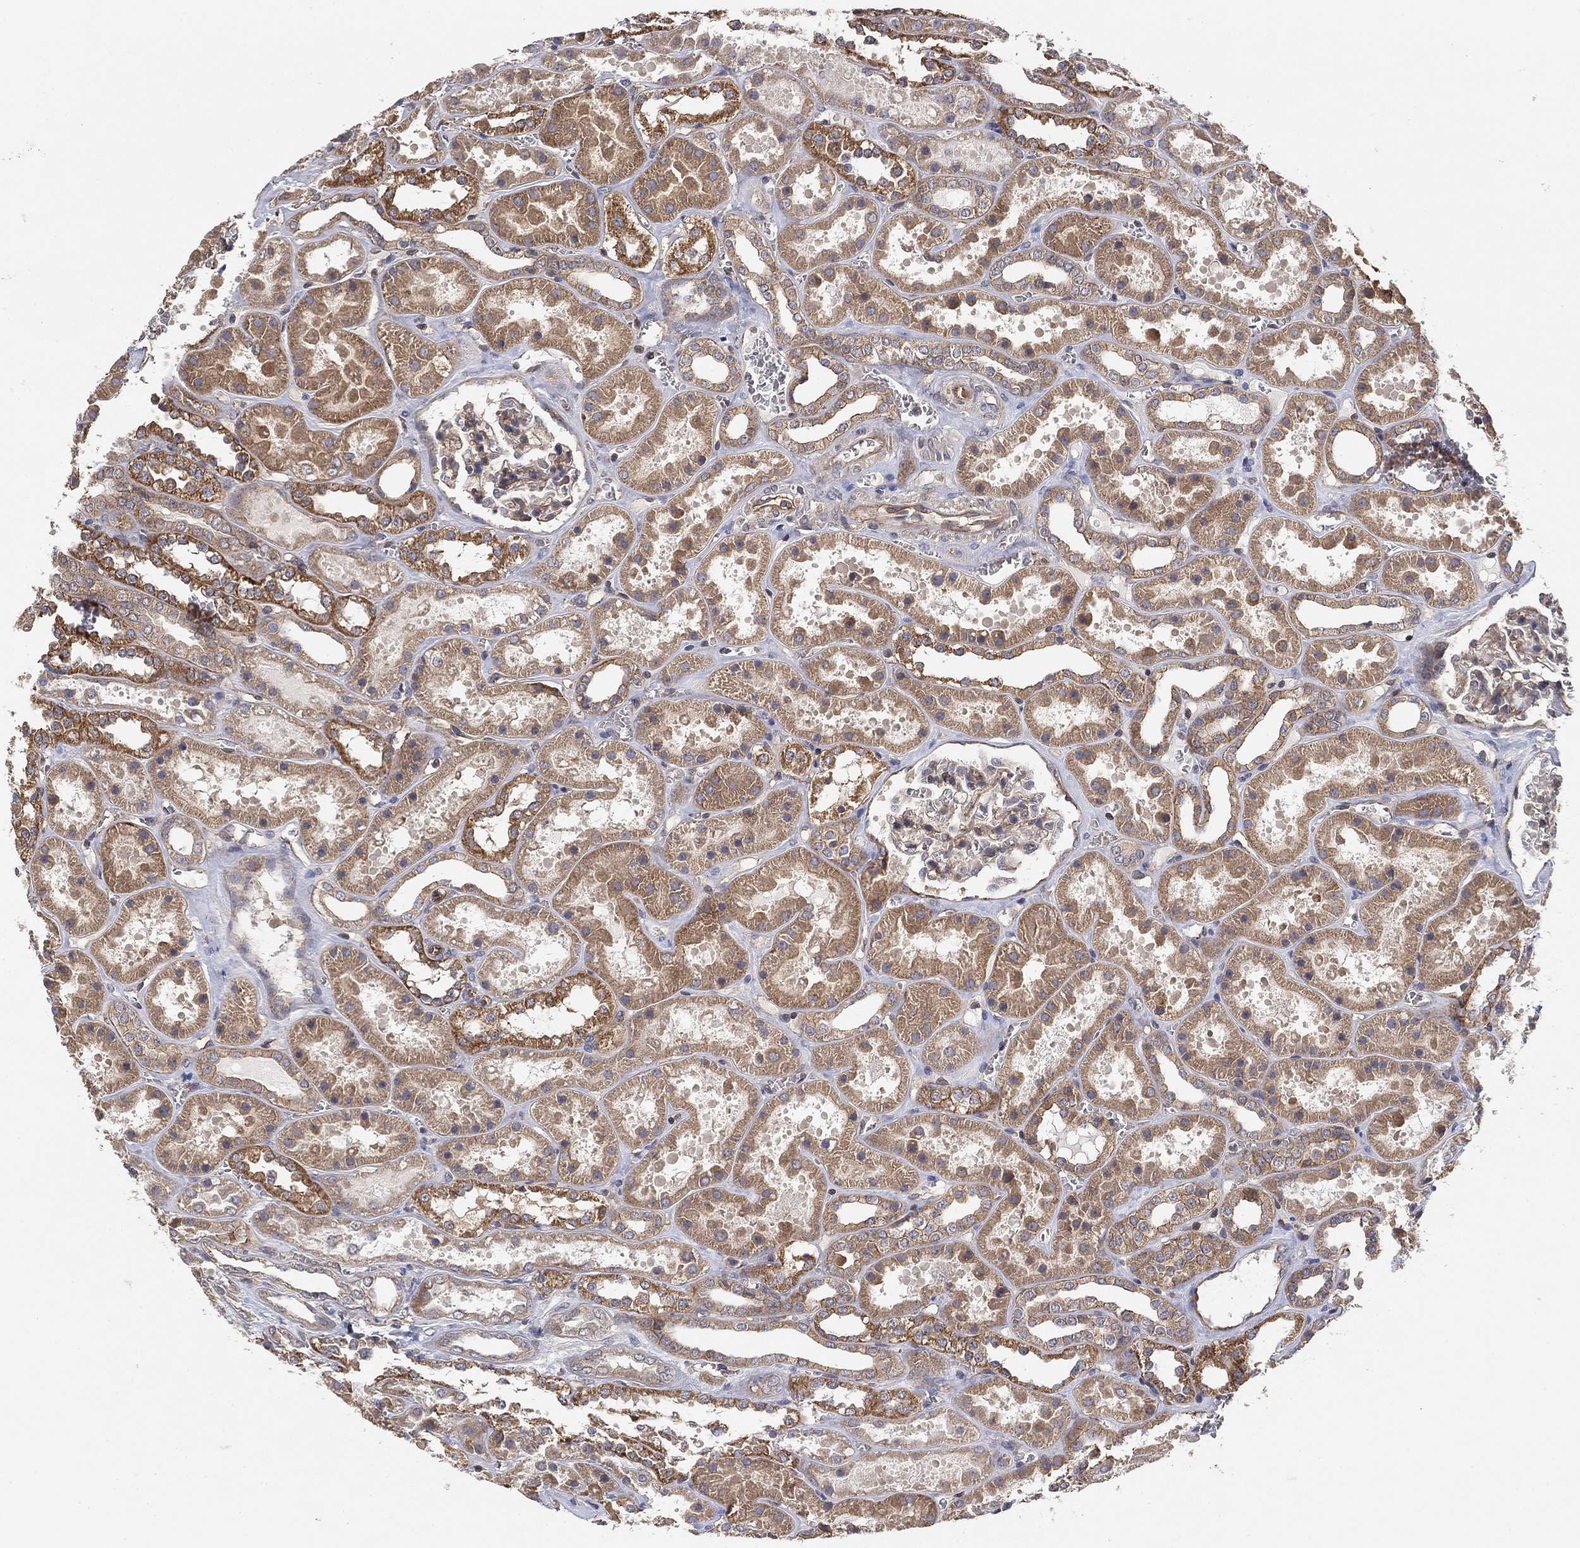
{"staining": {"intensity": "weak", "quantity": "<25%", "location": "cytoplasmic/membranous"}, "tissue": "kidney", "cell_type": "Cells in glomeruli", "image_type": "normal", "snomed": [{"axis": "morphology", "description": "Normal tissue, NOS"}, {"axis": "topography", "description": "Kidney"}], "caption": "Cells in glomeruli are negative for protein expression in benign human kidney. (DAB immunohistochemistry visualized using brightfield microscopy, high magnification).", "gene": "MCUR1", "patient": {"sex": "female", "age": 41}}